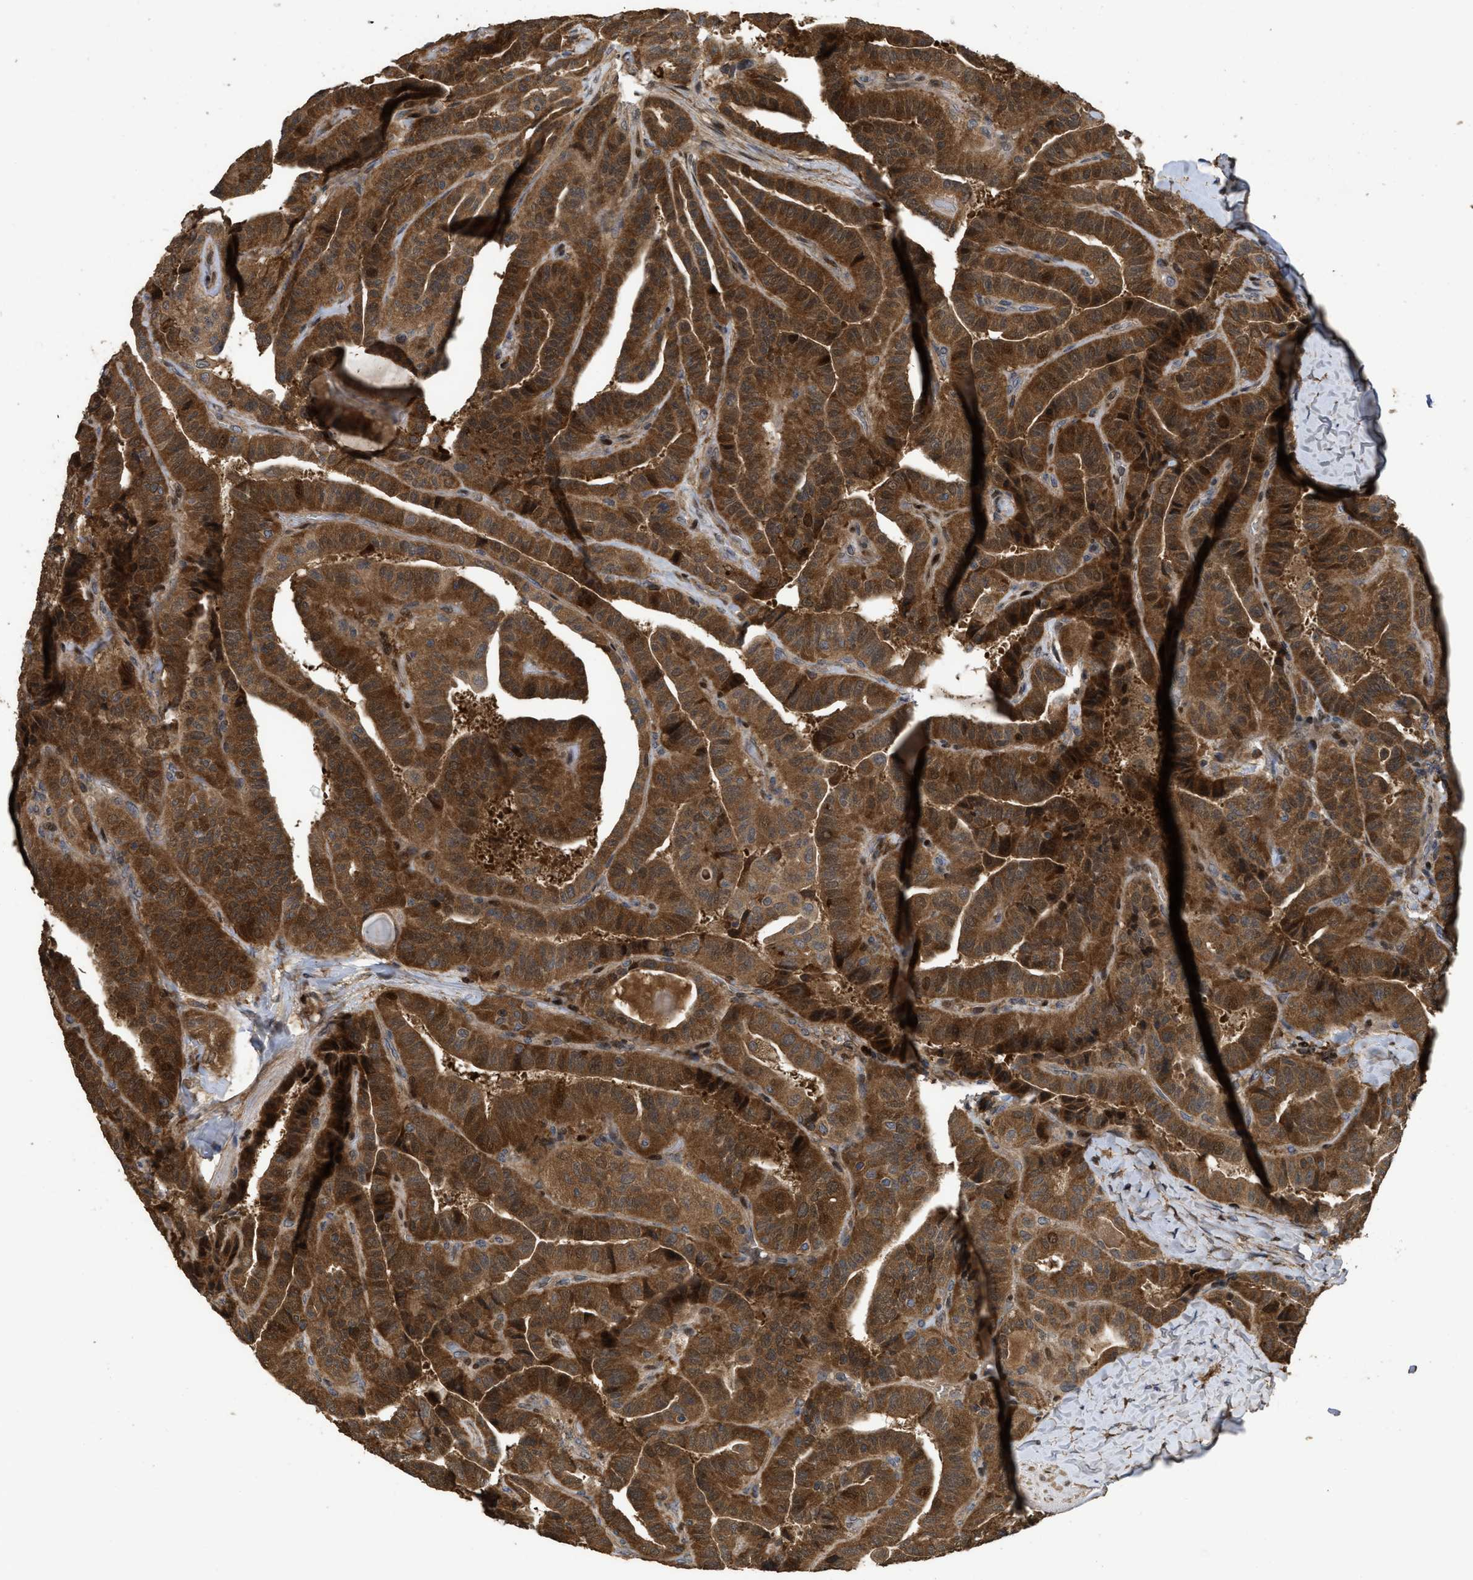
{"staining": {"intensity": "strong", "quantity": ">75%", "location": "cytoplasmic/membranous,nuclear"}, "tissue": "thyroid cancer", "cell_type": "Tumor cells", "image_type": "cancer", "snomed": [{"axis": "morphology", "description": "Papillary adenocarcinoma, NOS"}, {"axis": "topography", "description": "Thyroid gland"}], "caption": "Strong cytoplasmic/membranous and nuclear protein staining is identified in about >75% of tumor cells in thyroid papillary adenocarcinoma. The staining is performed using DAB brown chromogen to label protein expression. The nuclei are counter-stained blue using hematoxylin.", "gene": "CBR3", "patient": {"sex": "male", "age": 77}}